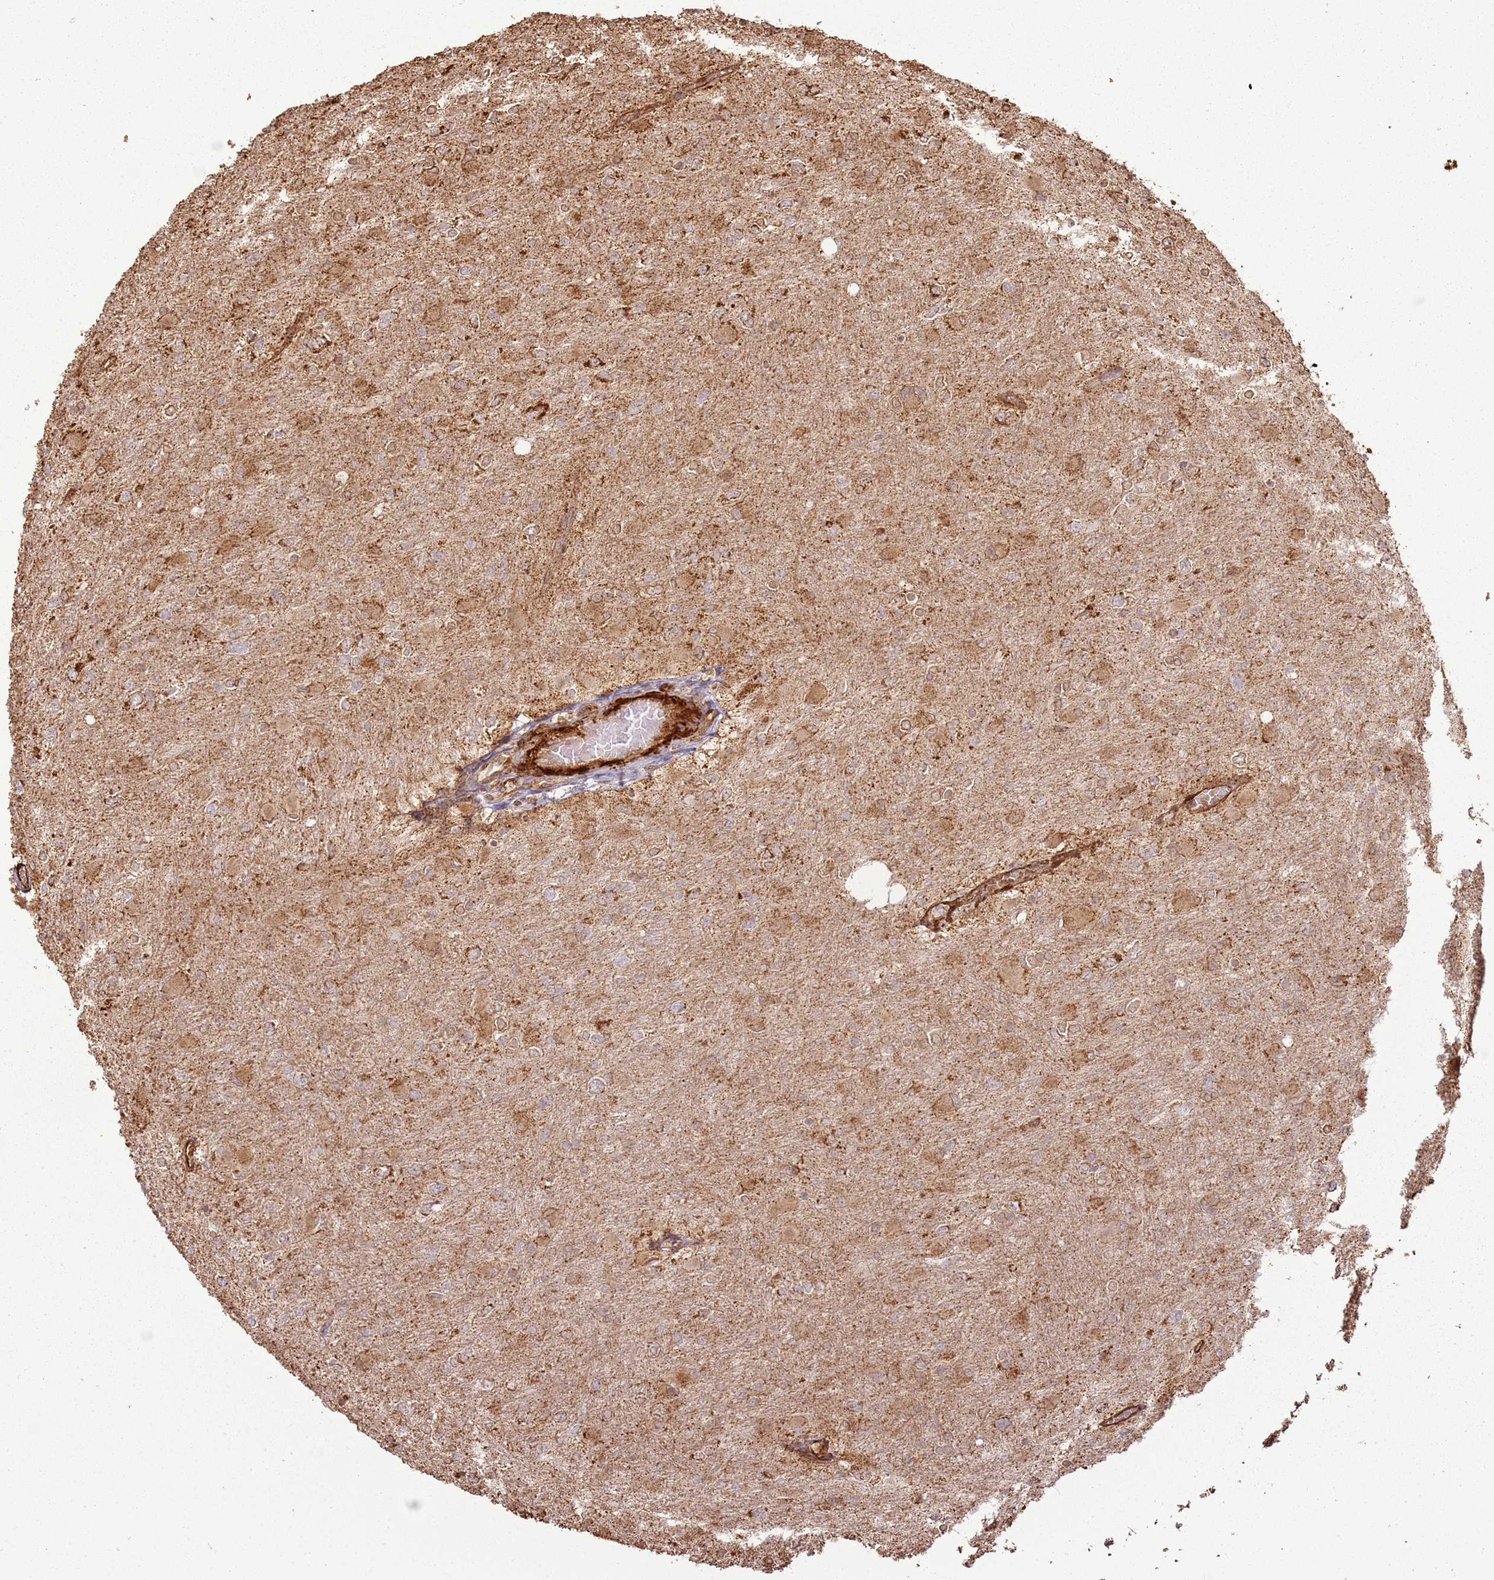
{"staining": {"intensity": "weak", "quantity": ">75%", "location": "cytoplasmic/membranous"}, "tissue": "glioma", "cell_type": "Tumor cells", "image_type": "cancer", "snomed": [{"axis": "morphology", "description": "Glioma, malignant, High grade"}, {"axis": "topography", "description": "Cerebral cortex"}], "caption": "Human glioma stained with a protein marker shows weak staining in tumor cells.", "gene": "DDX59", "patient": {"sex": "female", "age": 36}}